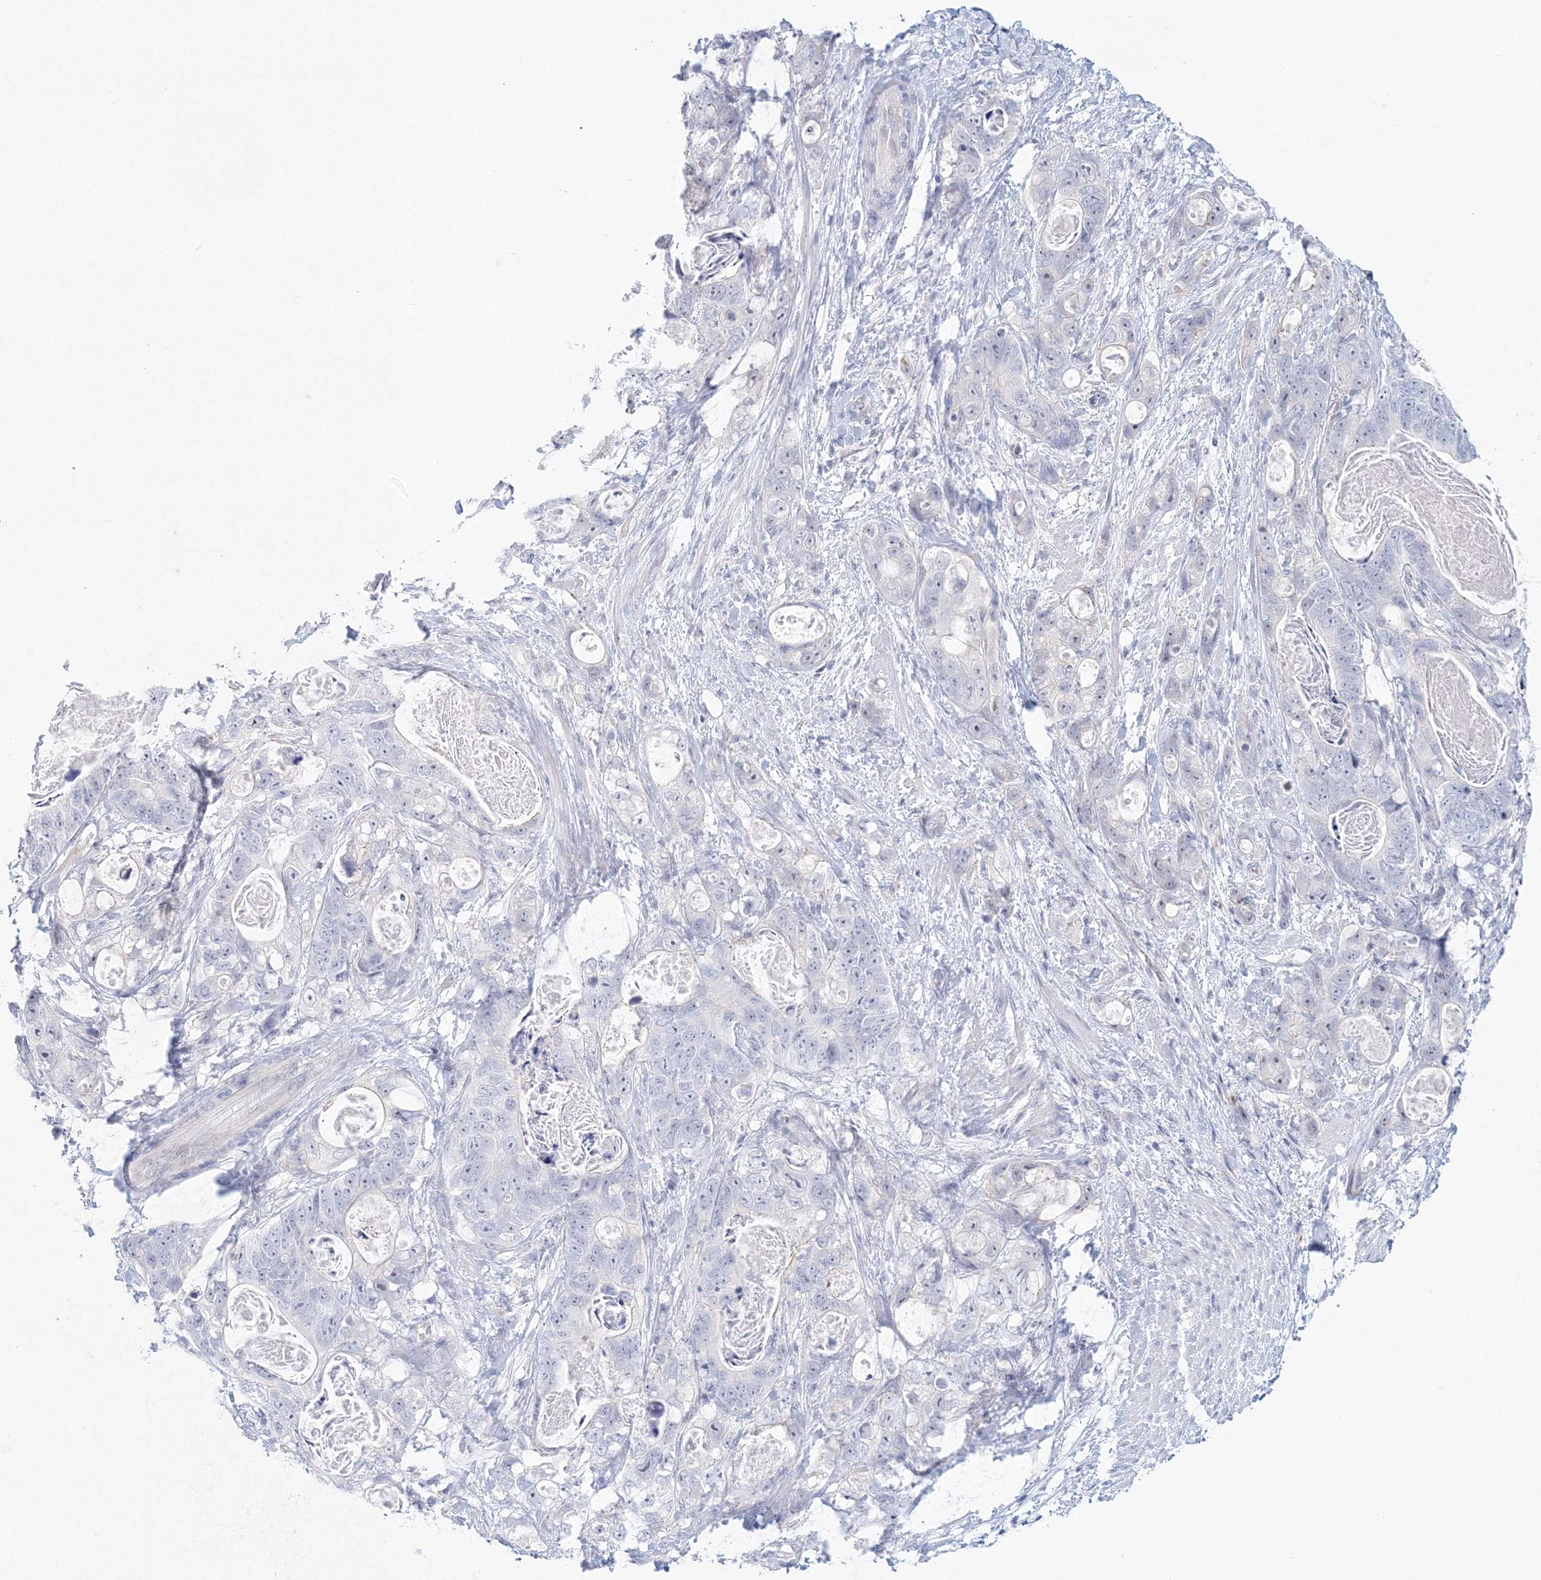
{"staining": {"intensity": "negative", "quantity": "none", "location": "none"}, "tissue": "stomach cancer", "cell_type": "Tumor cells", "image_type": "cancer", "snomed": [{"axis": "morphology", "description": "Normal tissue, NOS"}, {"axis": "morphology", "description": "Adenocarcinoma, NOS"}, {"axis": "topography", "description": "Stomach"}], "caption": "Tumor cells show no significant protein positivity in stomach adenocarcinoma. Nuclei are stained in blue.", "gene": "VSIG1", "patient": {"sex": "female", "age": 89}}